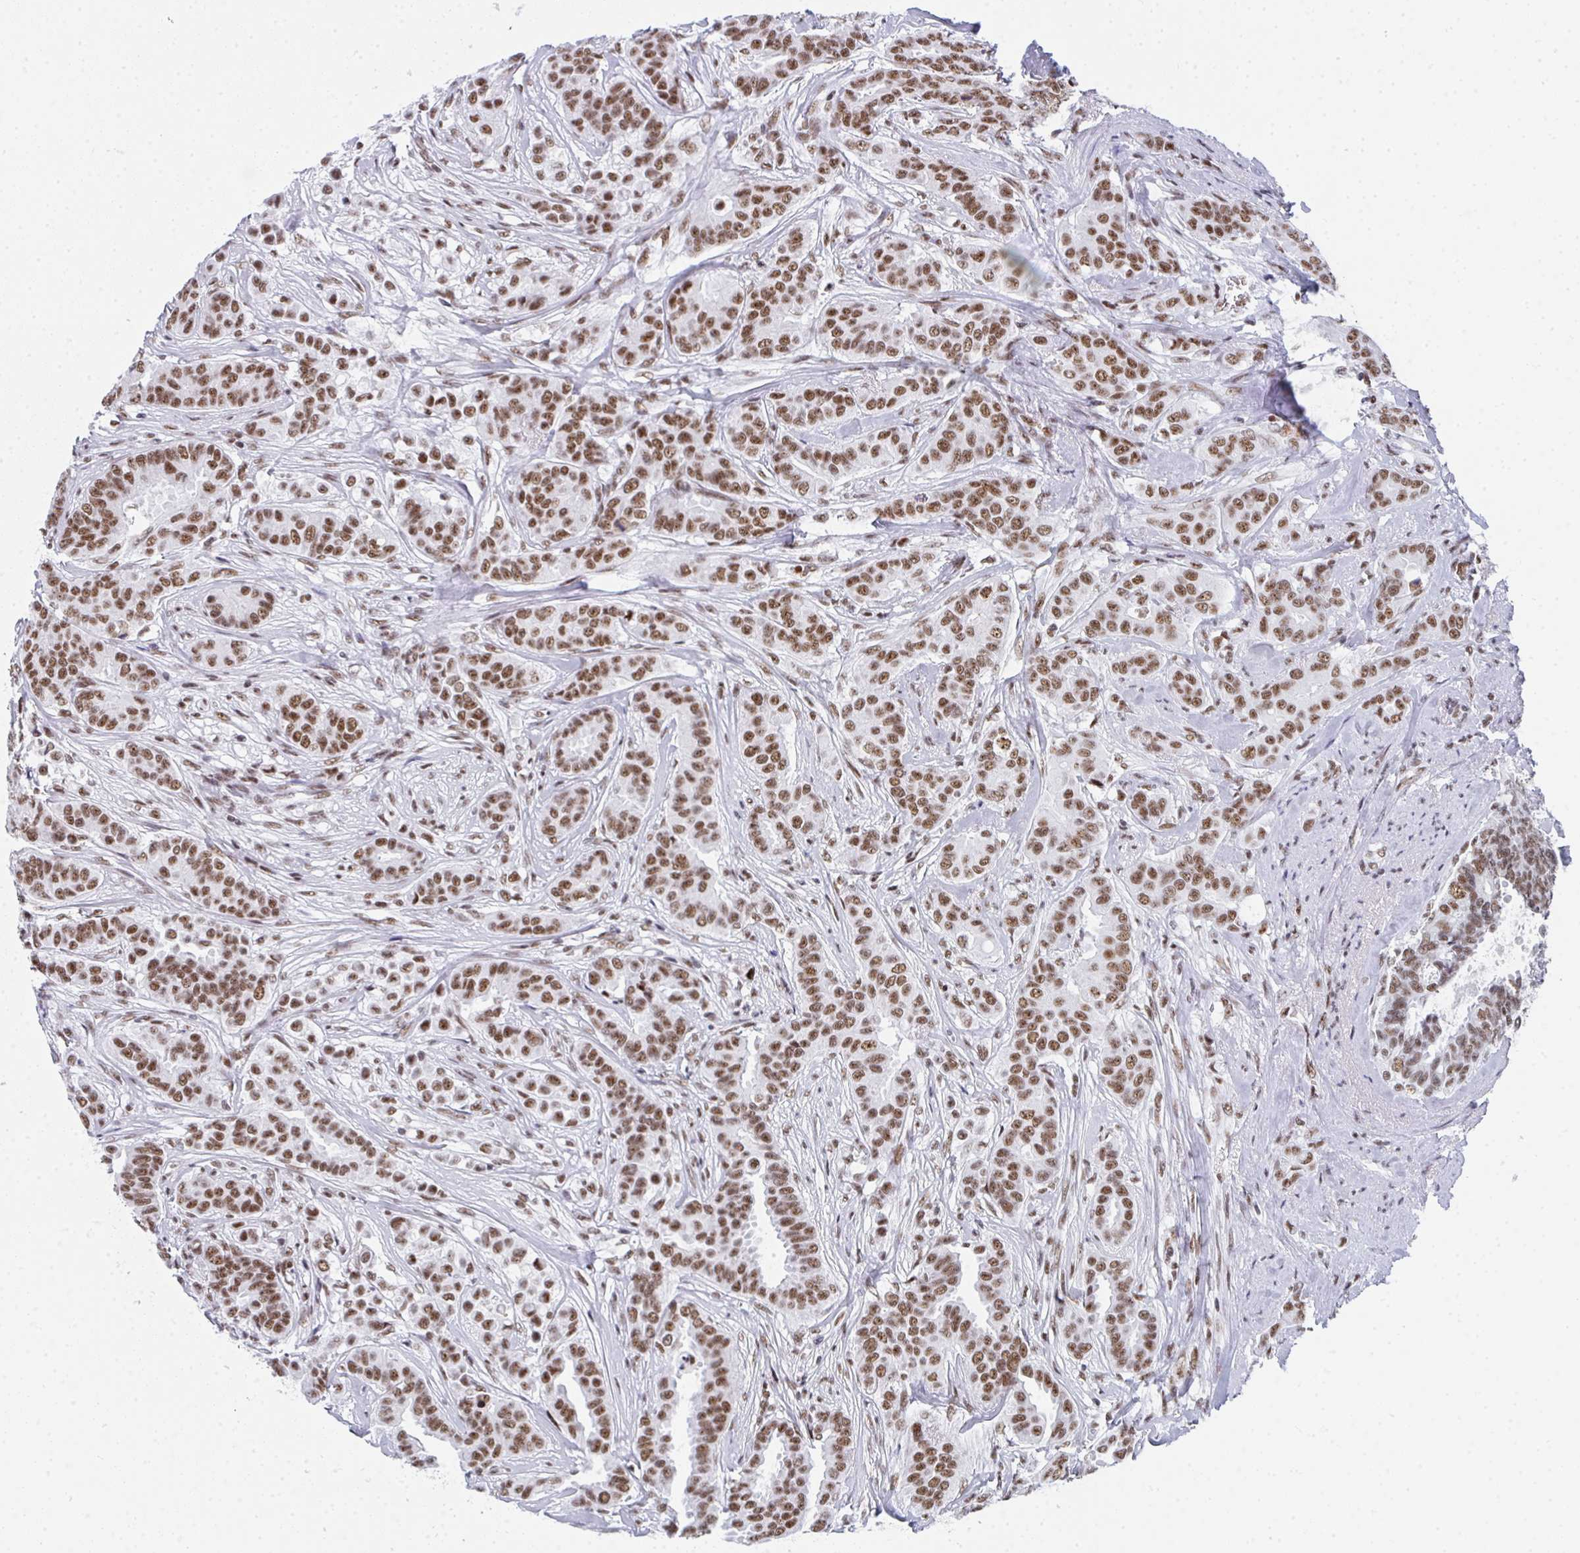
{"staining": {"intensity": "moderate", "quantity": ">75%", "location": "nuclear"}, "tissue": "breast cancer", "cell_type": "Tumor cells", "image_type": "cancer", "snomed": [{"axis": "morphology", "description": "Duct carcinoma"}, {"axis": "topography", "description": "Breast"}], "caption": "Immunohistochemistry (IHC) (DAB (3,3'-diaminobenzidine)) staining of human breast infiltrating ductal carcinoma displays moderate nuclear protein staining in about >75% of tumor cells. (Stains: DAB in brown, nuclei in blue, Microscopy: brightfield microscopy at high magnification).", "gene": "SNRNP70", "patient": {"sex": "female", "age": 45}}